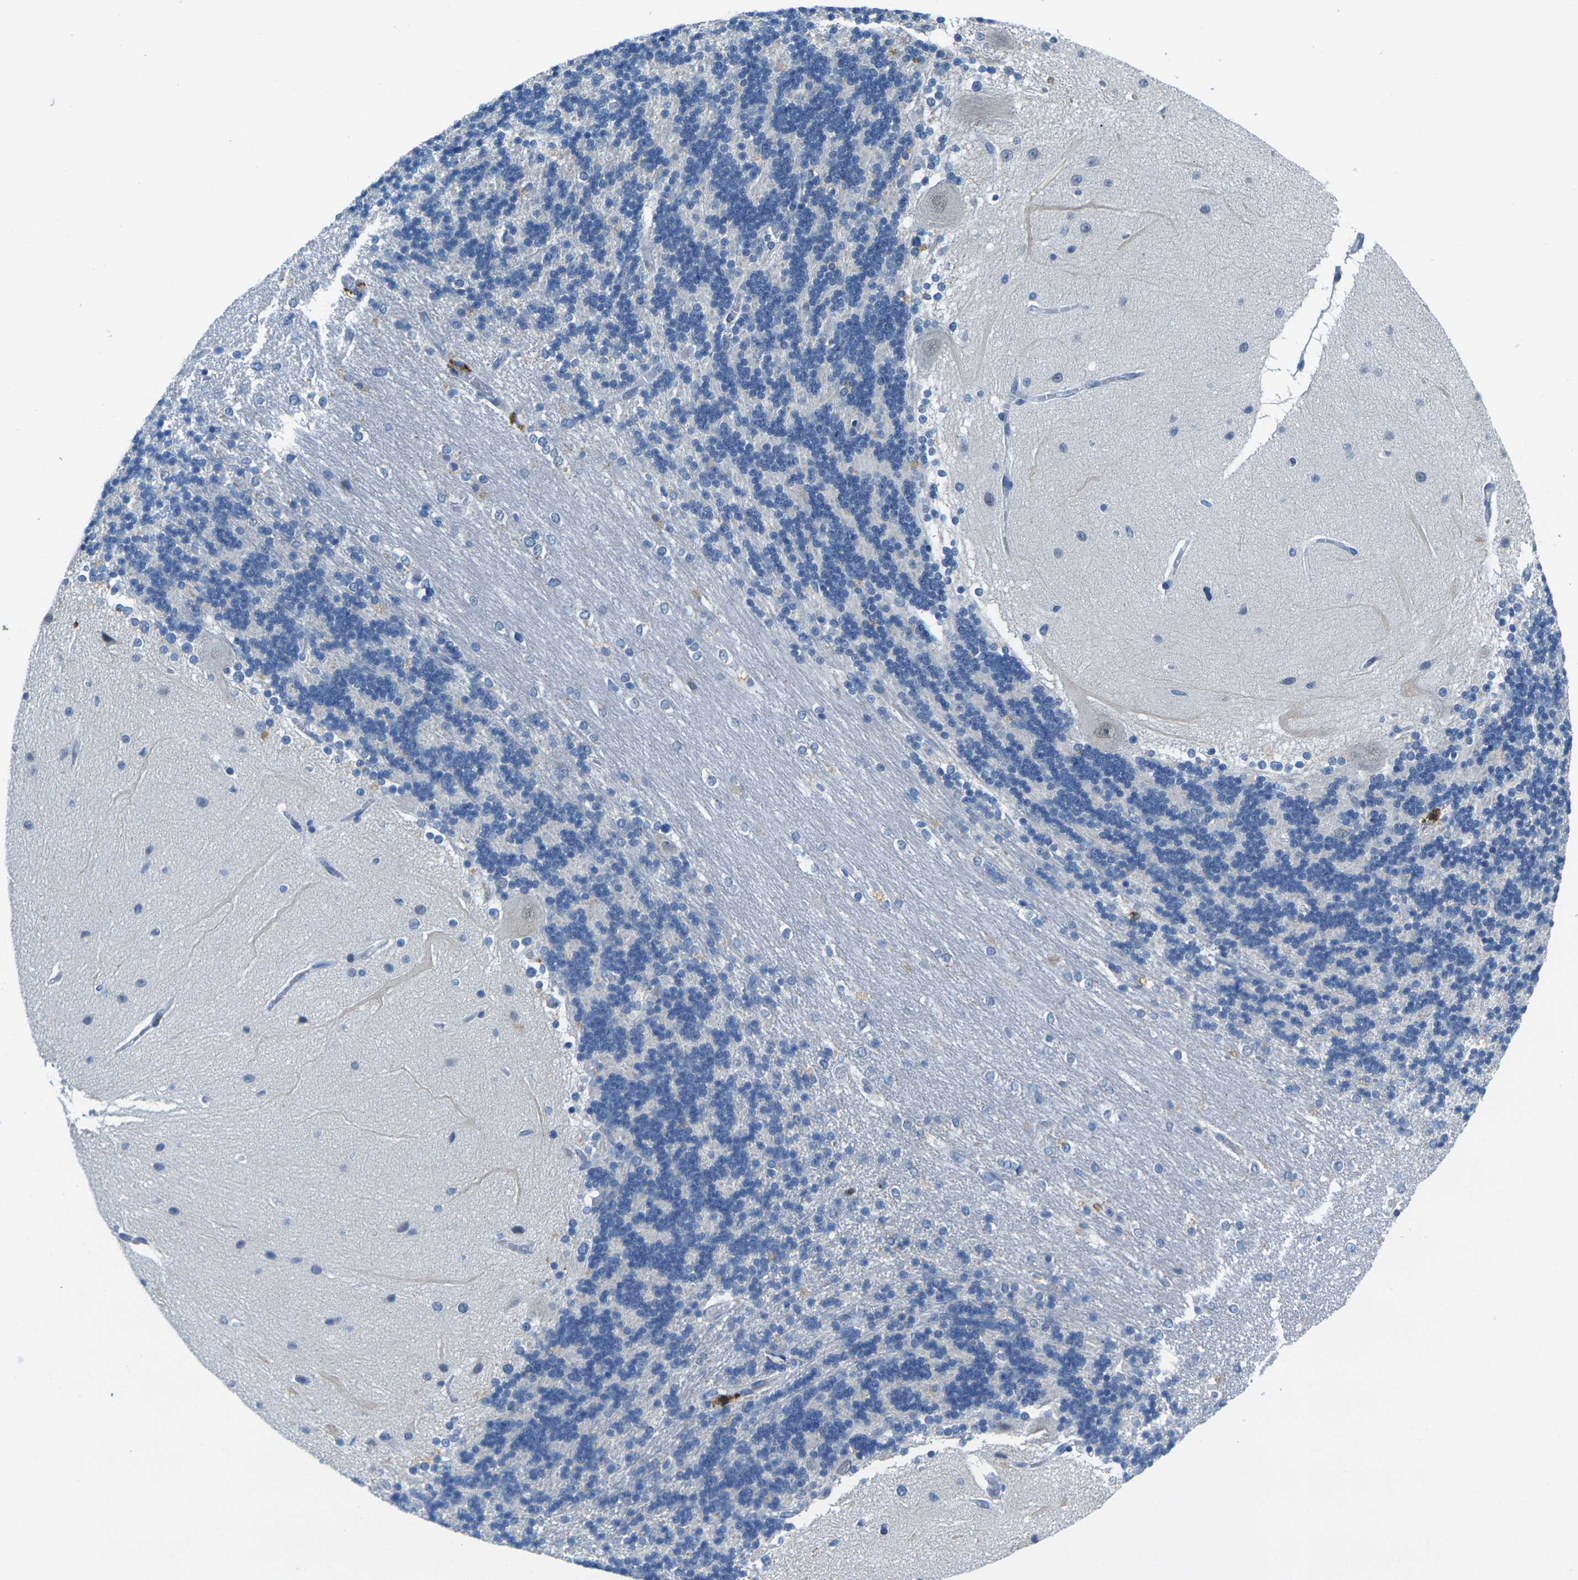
{"staining": {"intensity": "negative", "quantity": "none", "location": "none"}, "tissue": "cerebellum", "cell_type": "Cells in granular layer", "image_type": "normal", "snomed": [{"axis": "morphology", "description": "Normal tissue, NOS"}, {"axis": "topography", "description": "Cerebellum"}], "caption": "DAB immunohistochemical staining of unremarkable human cerebellum displays no significant expression in cells in granular layer.", "gene": "CD3D", "patient": {"sex": "female", "age": 54}}